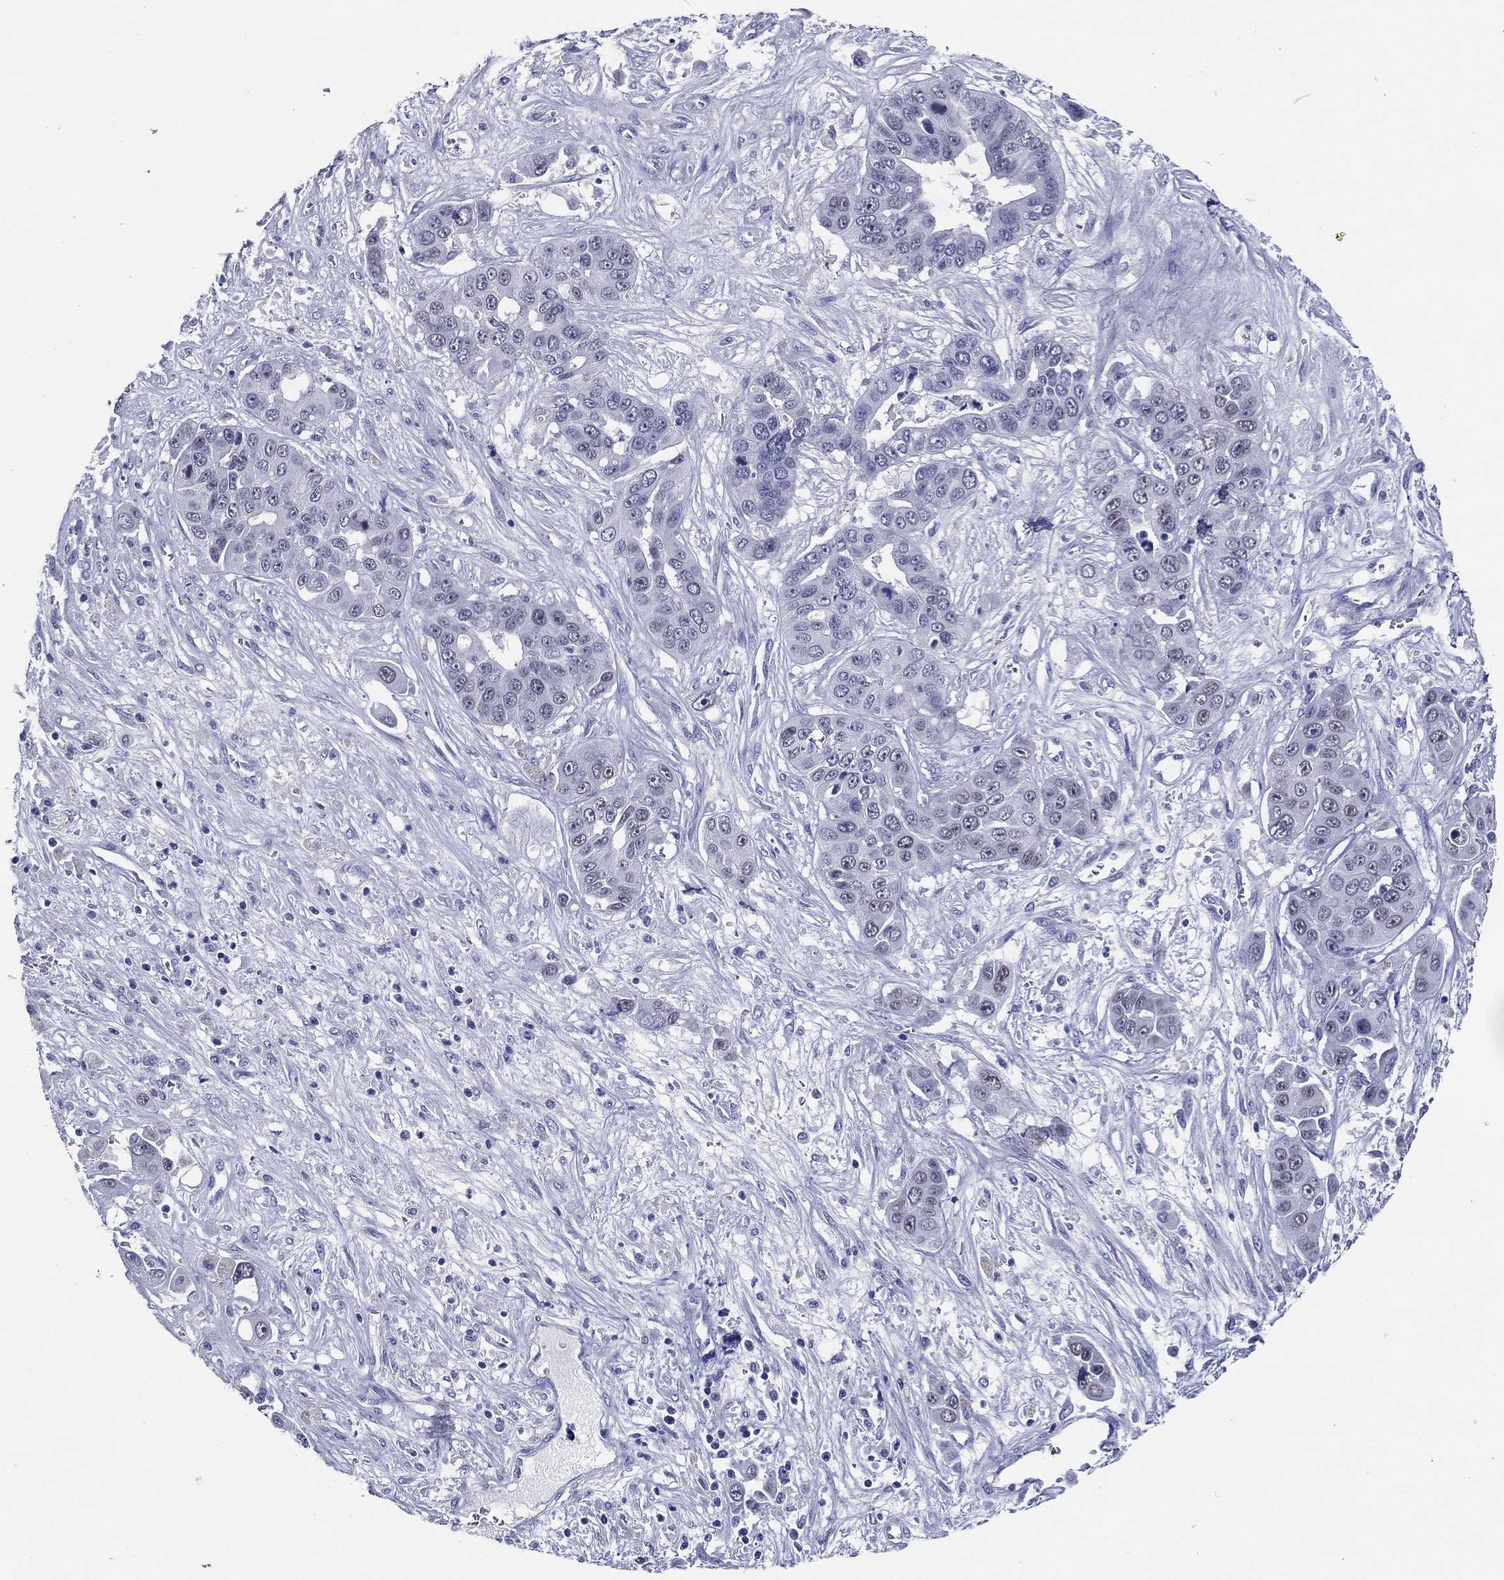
{"staining": {"intensity": "negative", "quantity": "none", "location": "none"}, "tissue": "liver cancer", "cell_type": "Tumor cells", "image_type": "cancer", "snomed": [{"axis": "morphology", "description": "Cholangiocarcinoma"}, {"axis": "topography", "description": "Liver"}], "caption": "There is no significant expression in tumor cells of liver cholangiocarcinoma.", "gene": "TFAP2A", "patient": {"sex": "female", "age": 52}}